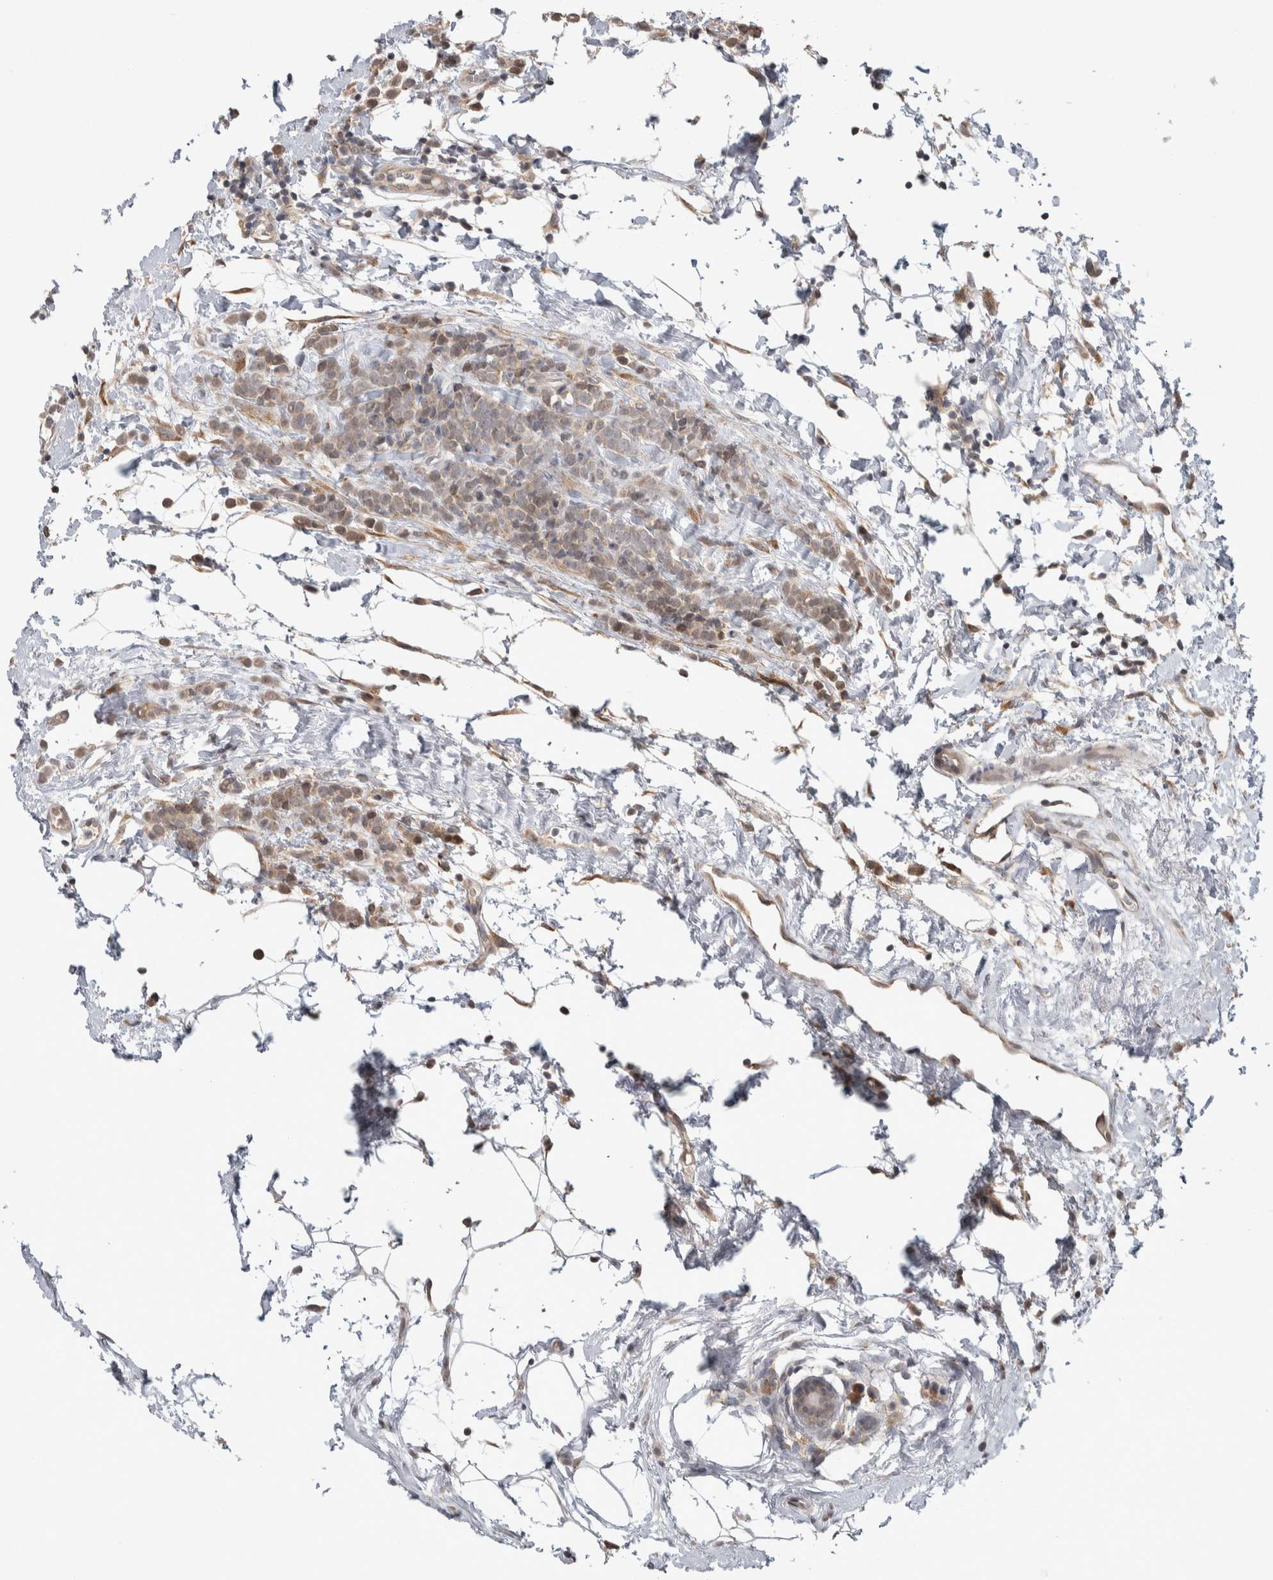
{"staining": {"intensity": "weak", "quantity": ">75%", "location": "cytoplasmic/membranous"}, "tissue": "breast cancer", "cell_type": "Tumor cells", "image_type": "cancer", "snomed": [{"axis": "morphology", "description": "Lobular carcinoma"}, {"axis": "topography", "description": "Breast"}], "caption": "Breast cancer (lobular carcinoma) stained with DAB (3,3'-diaminobenzidine) immunohistochemistry (IHC) displays low levels of weak cytoplasmic/membranous positivity in about >75% of tumor cells. (DAB (3,3'-diaminobenzidine) IHC, brown staining for protein, blue staining for nuclei).", "gene": "CUL2", "patient": {"sex": "female", "age": 50}}